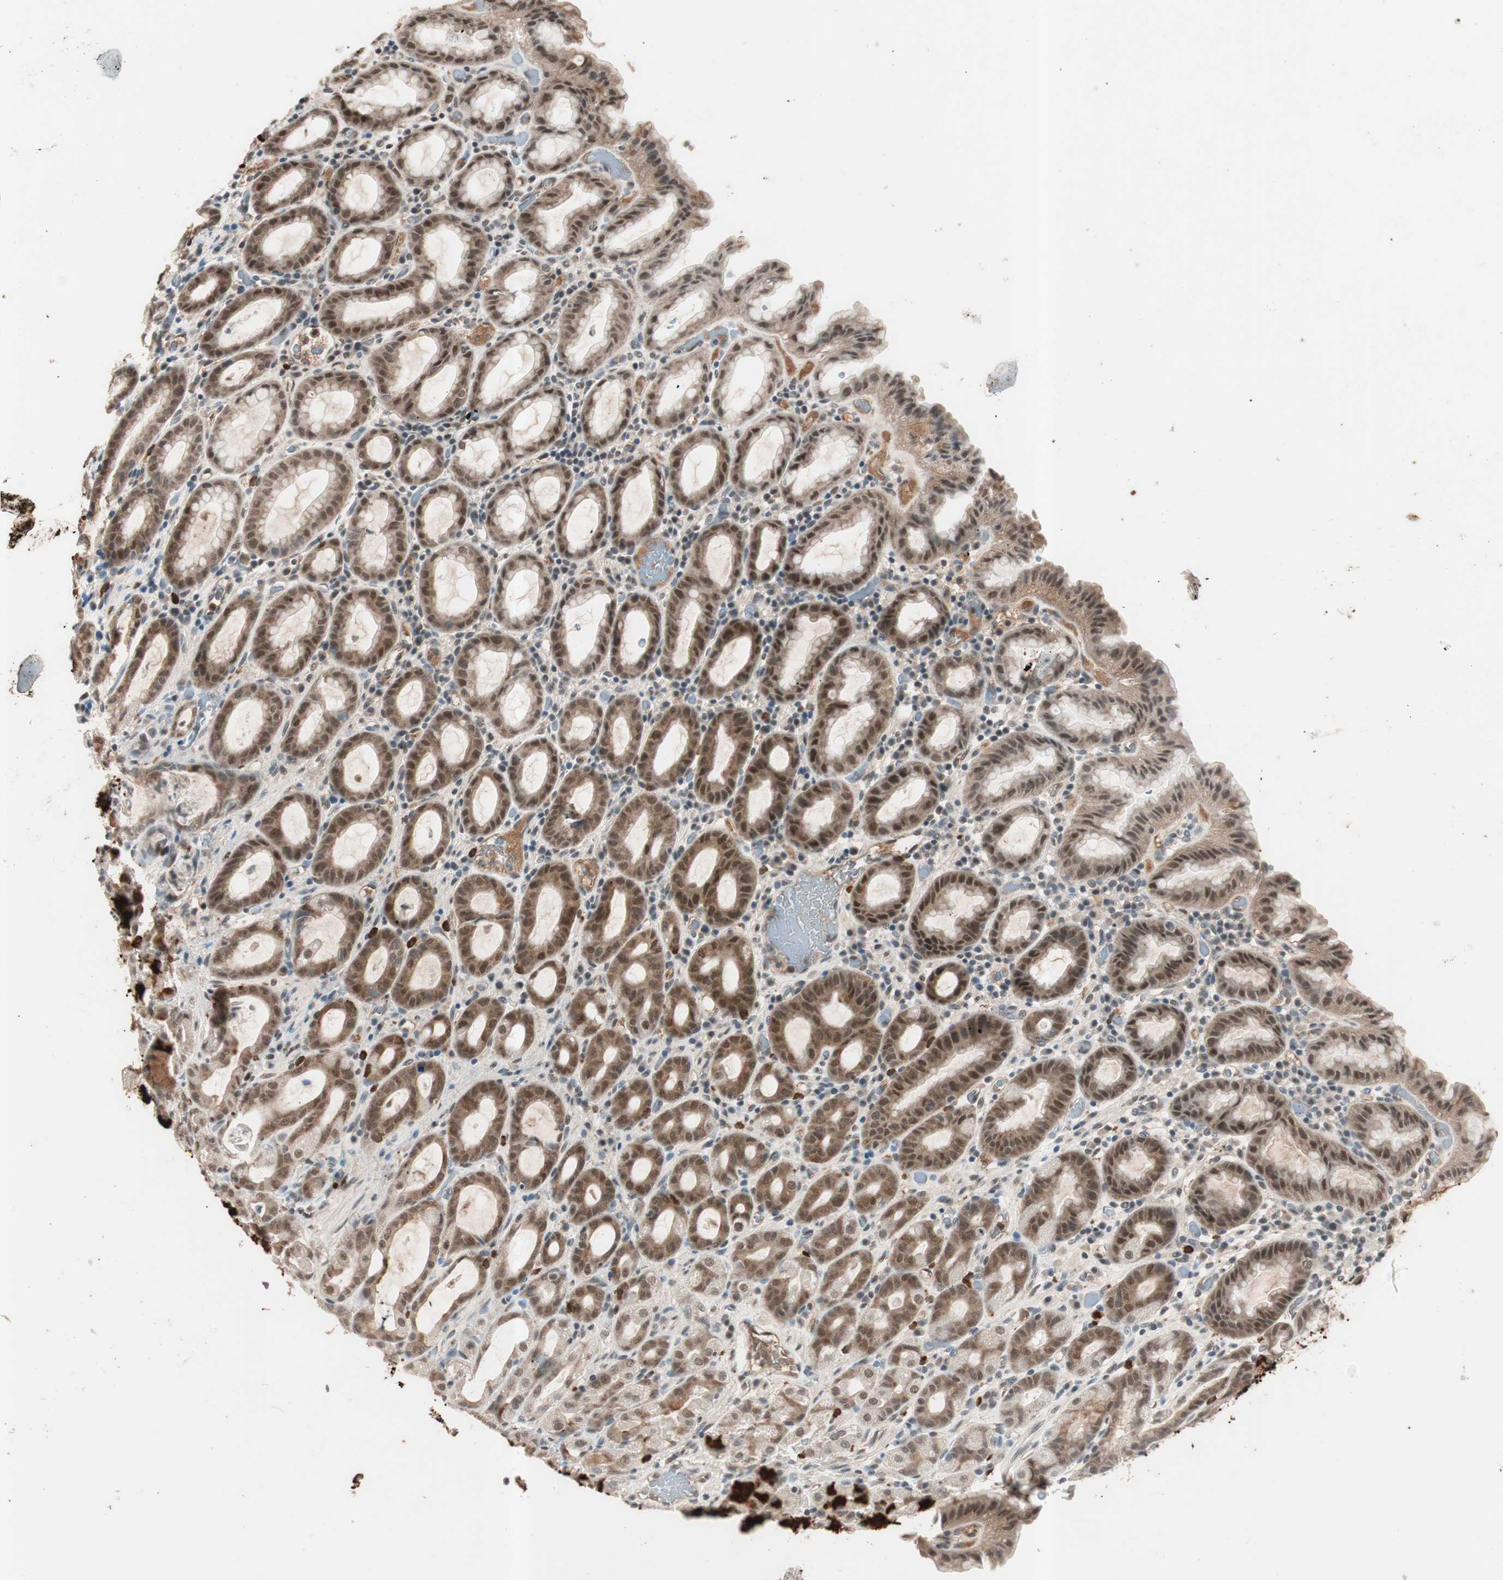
{"staining": {"intensity": "strong", "quantity": "25%-75%", "location": "cytoplasmic/membranous,nuclear"}, "tissue": "stomach", "cell_type": "Glandular cells", "image_type": "normal", "snomed": [{"axis": "morphology", "description": "Normal tissue, NOS"}, {"axis": "topography", "description": "Stomach, upper"}], "caption": "An immunohistochemistry (IHC) histopathology image of benign tissue is shown. Protein staining in brown labels strong cytoplasmic/membranous,nuclear positivity in stomach within glandular cells. Using DAB (3,3'-diaminobenzidine) (brown) and hematoxylin (blue) stains, captured at high magnification using brightfield microscopy.", "gene": "NFRKB", "patient": {"sex": "male", "age": 68}}